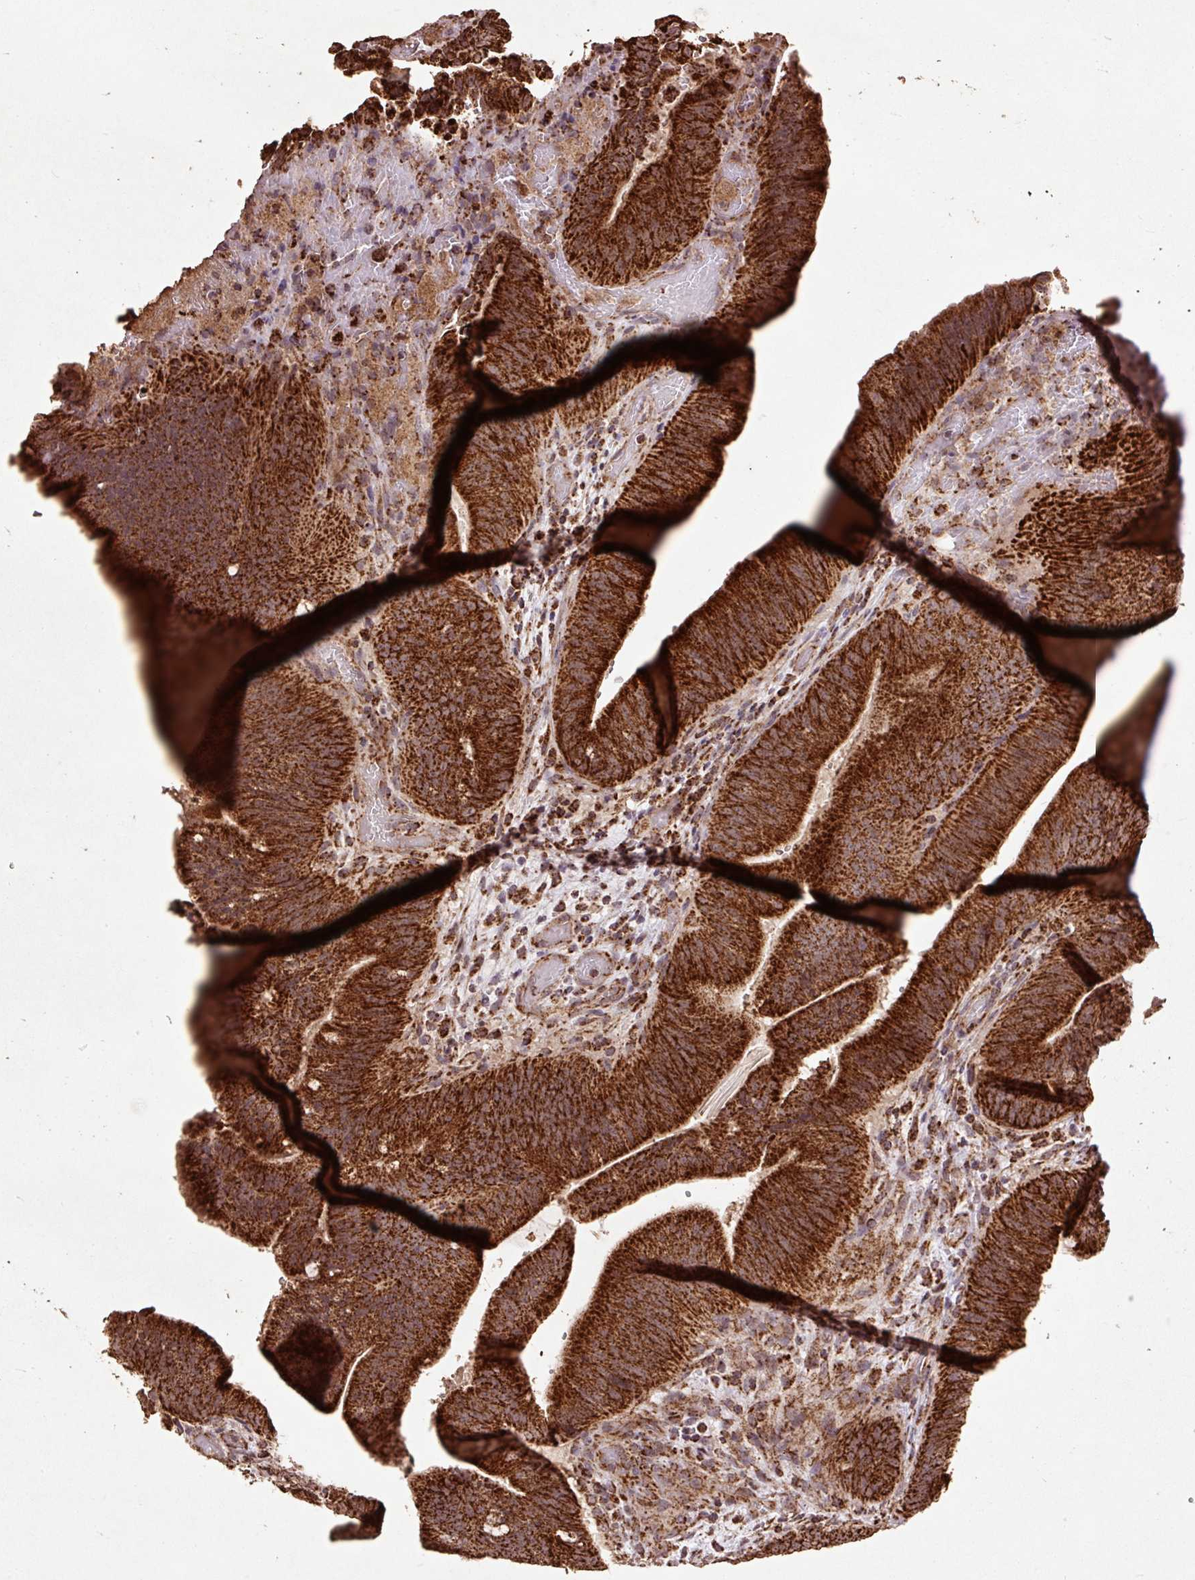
{"staining": {"intensity": "strong", "quantity": ">75%", "location": "cytoplasmic/membranous"}, "tissue": "colorectal cancer", "cell_type": "Tumor cells", "image_type": "cancer", "snomed": [{"axis": "morphology", "description": "Adenocarcinoma, NOS"}, {"axis": "topography", "description": "Colon"}], "caption": "Immunohistochemical staining of adenocarcinoma (colorectal) shows high levels of strong cytoplasmic/membranous staining in approximately >75% of tumor cells.", "gene": "ATP5F1A", "patient": {"sex": "female", "age": 43}}